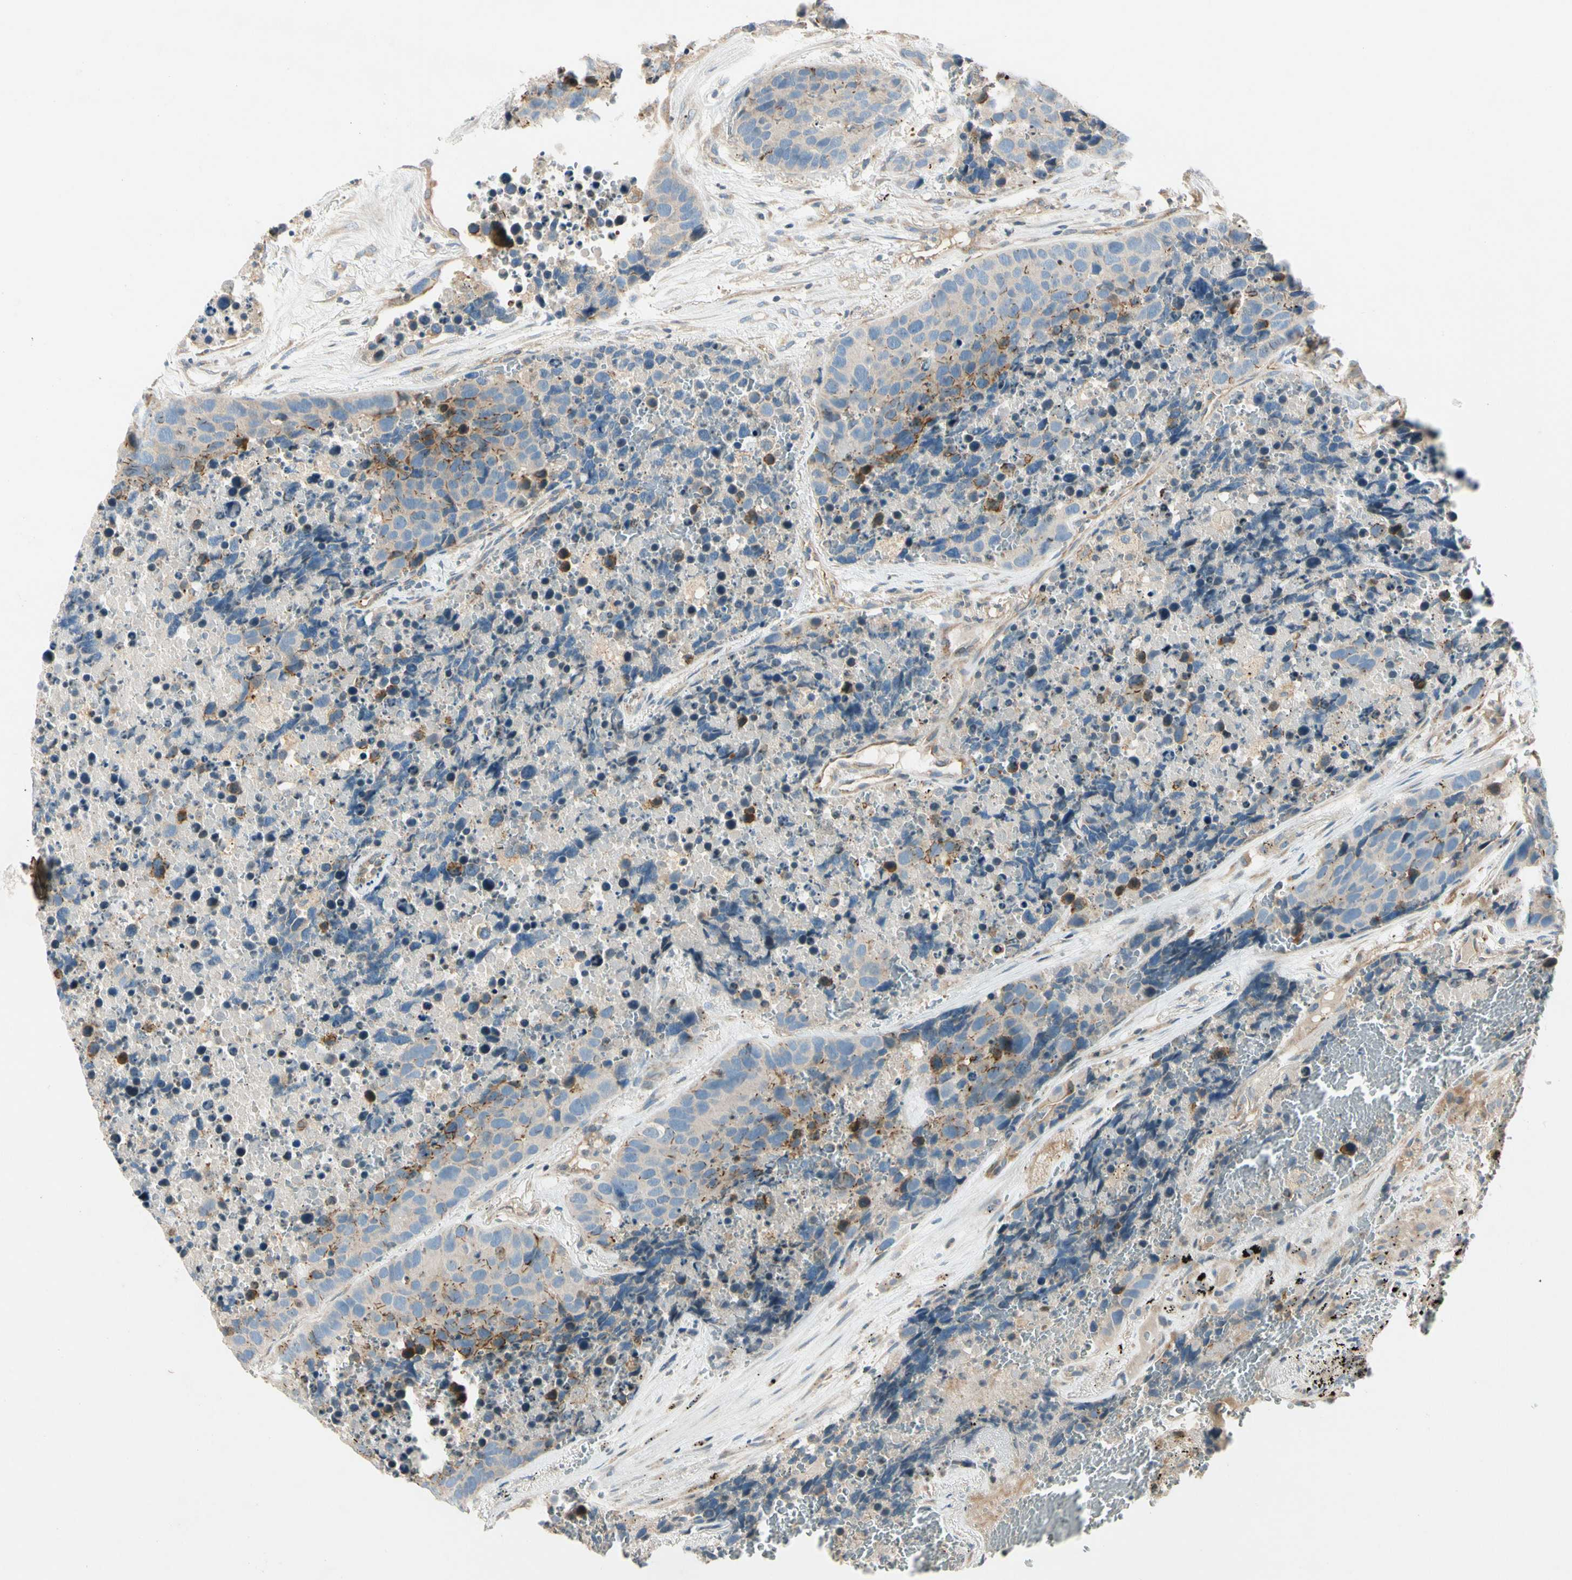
{"staining": {"intensity": "moderate", "quantity": "25%-75%", "location": "cytoplasmic/membranous"}, "tissue": "carcinoid", "cell_type": "Tumor cells", "image_type": "cancer", "snomed": [{"axis": "morphology", "description": "Carcinoid, malignant, NOS"}, {"axis": "topography", "description": "Lung"}], "caption": "A histopathology image of human carcinoid (malignant) stained for a protein exhibits moderate cytoplasmic/membranous brown staining in tumor cells.", "gene": "CDH6", "patient": {"sex": "male", "age": 60}}